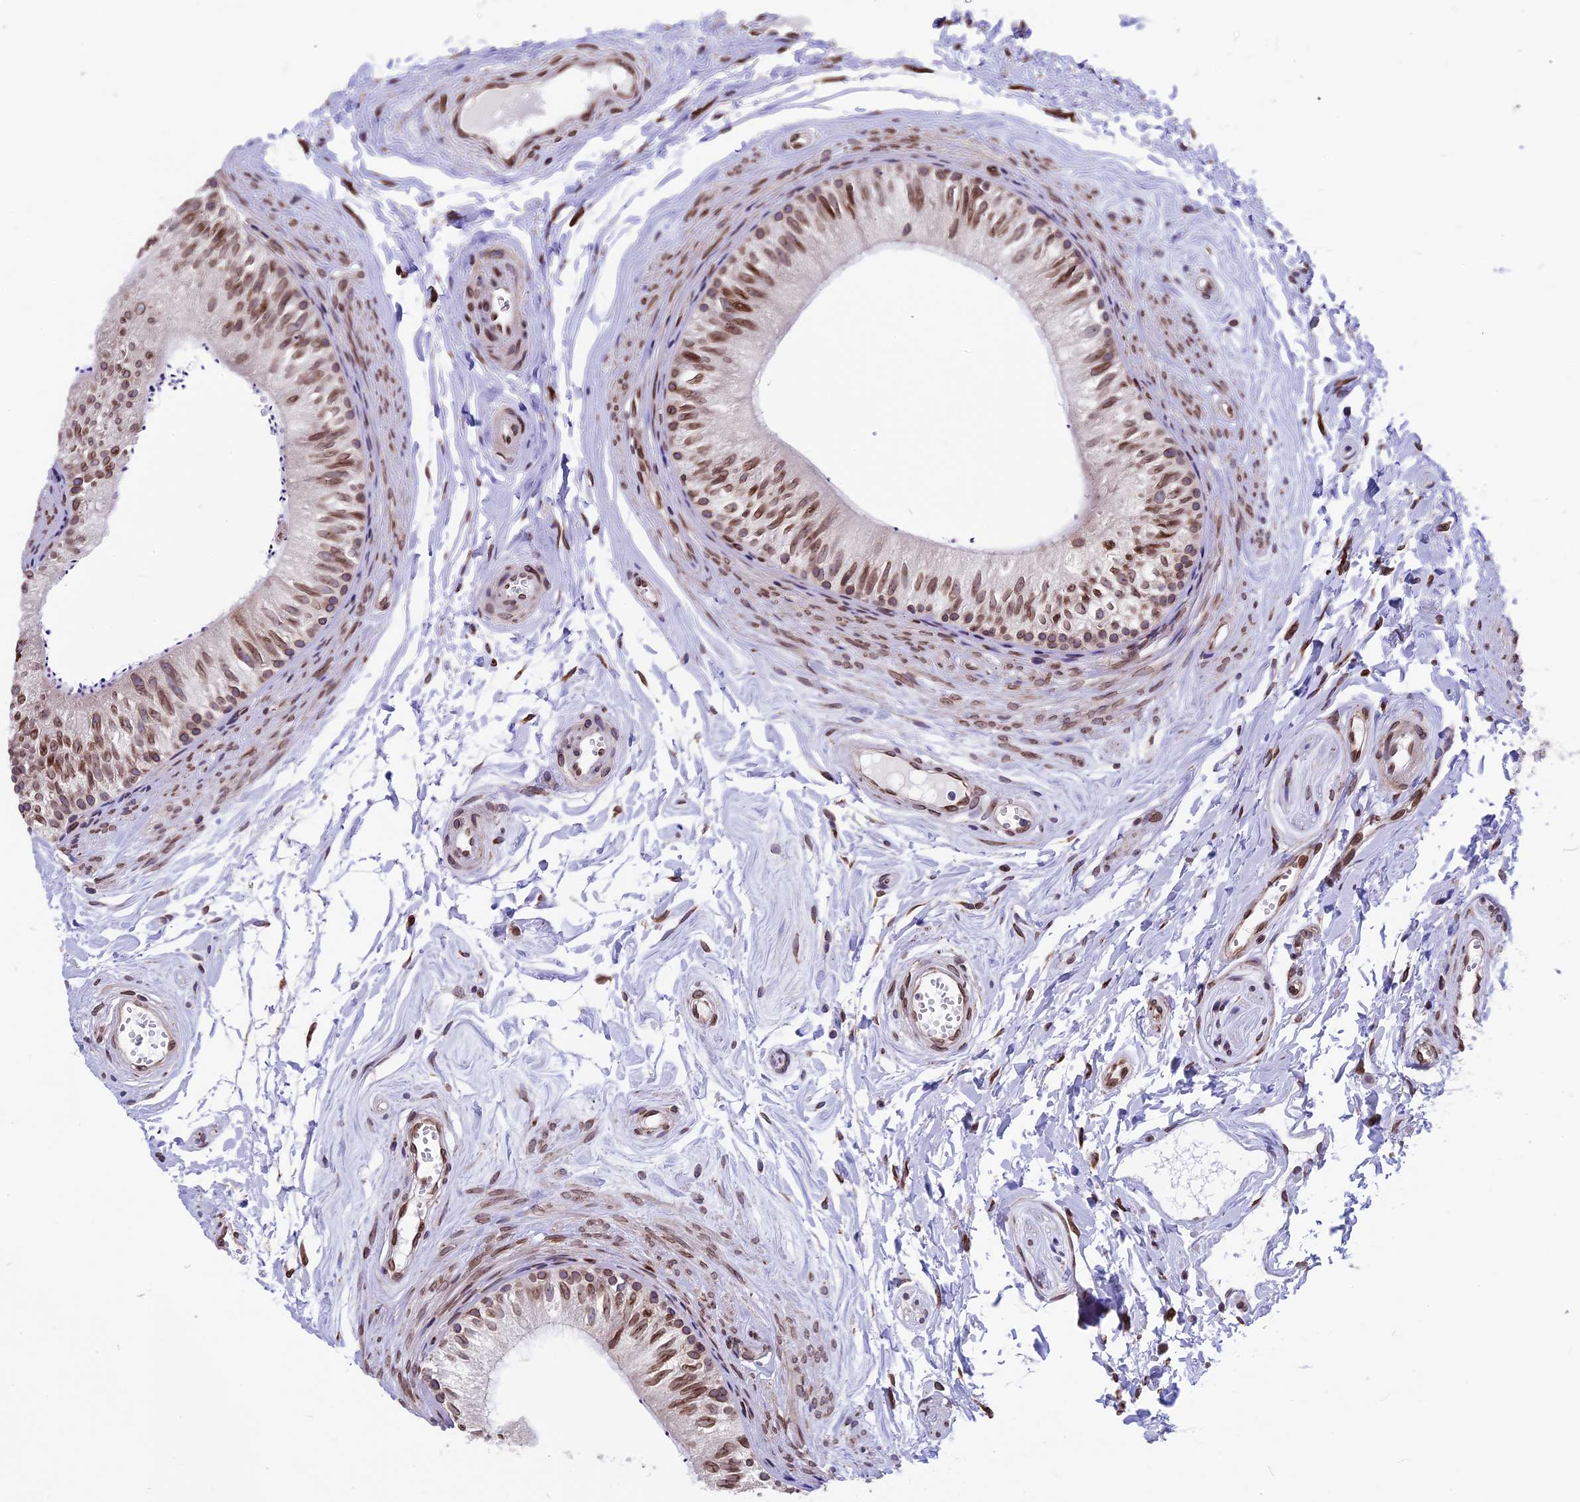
{"staining": {"intensity": "strong", "quantity": "25%-75%", "location": "cytoplasmic/membranous,nuclear"}, "tissue": "epididymis", "cell_type": "Glandular cells", "image_type": "normal", "snomed": [{"axis": "morphology", "description": "Normal tissue, NOS"}, {"axis": "topography", "description": "Epididymis"}], "caption": "Immunohistochemistry micrograph of normal epididymis: human epididymis stained using immunohistochemistry displays high levels of strong protein expression localized specifically in the cytoplasmic/membranous,nuclear of glandular cells, appearing as a cytoplasmic/membranous,nuclear brown color.", "gene": "PTCHD4", "patient": {"sex": "male", "age": 56}}